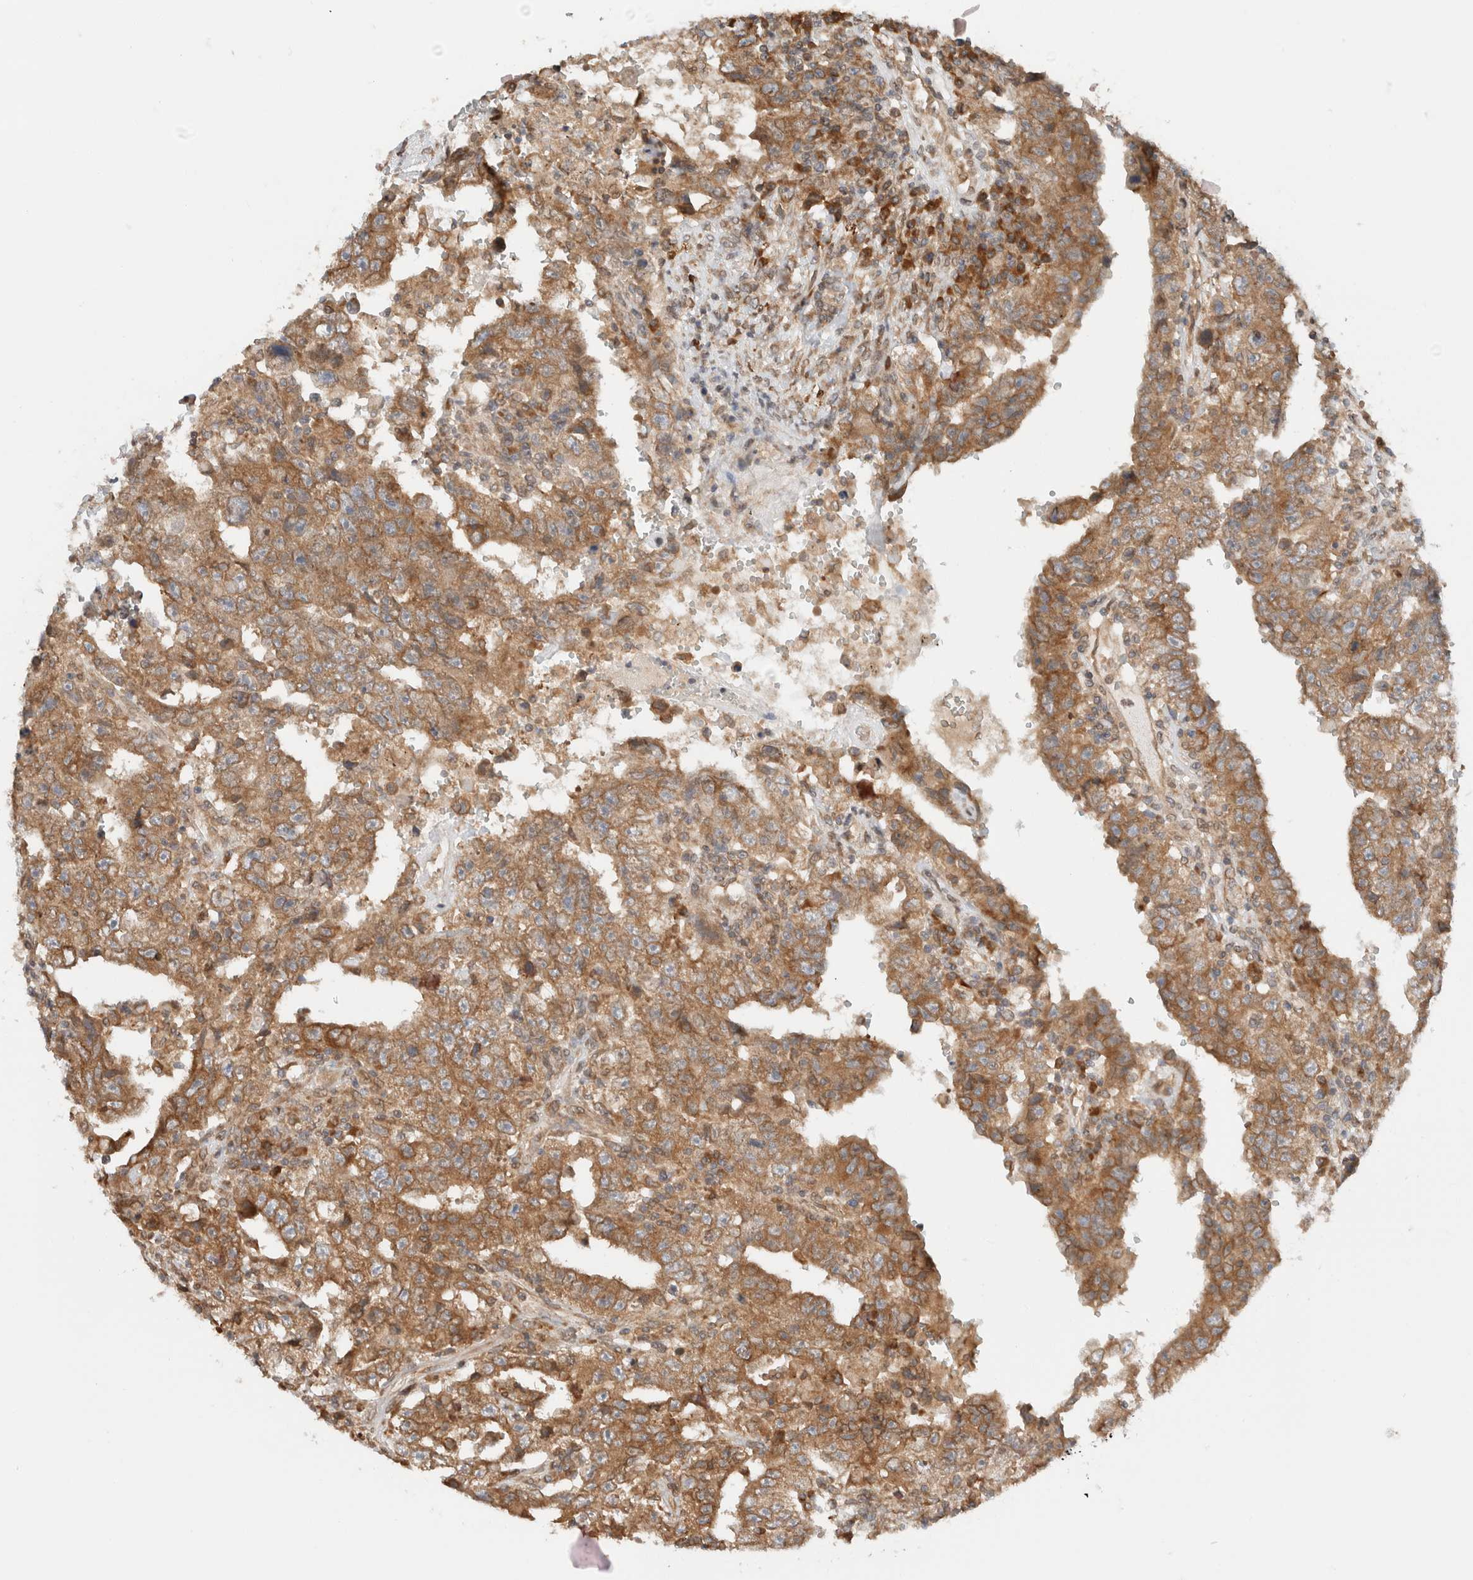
{"staining": {"intensity": "moderate", "quantity": ">75%", "location": "cytoplasmic/membranous"}, "tissue": "testis cancer", "cell_type": "Tumor cells", "image_type": "cancer", "snomed": [{"axis": "morphology", "description": "Carcinoma, Embryonal, NOS"}, {"axis": "topography", "description": "Testis"}], "caption": "Approximately >75% of tumor cells in testis embryonal carcinoma reveal moderate cytoplasmic/membranous protein positivity as visualized by brown immunohistochemical staining.", "gene": "ARFGEF2", "patient": {"sex": "male", "age": 26}}